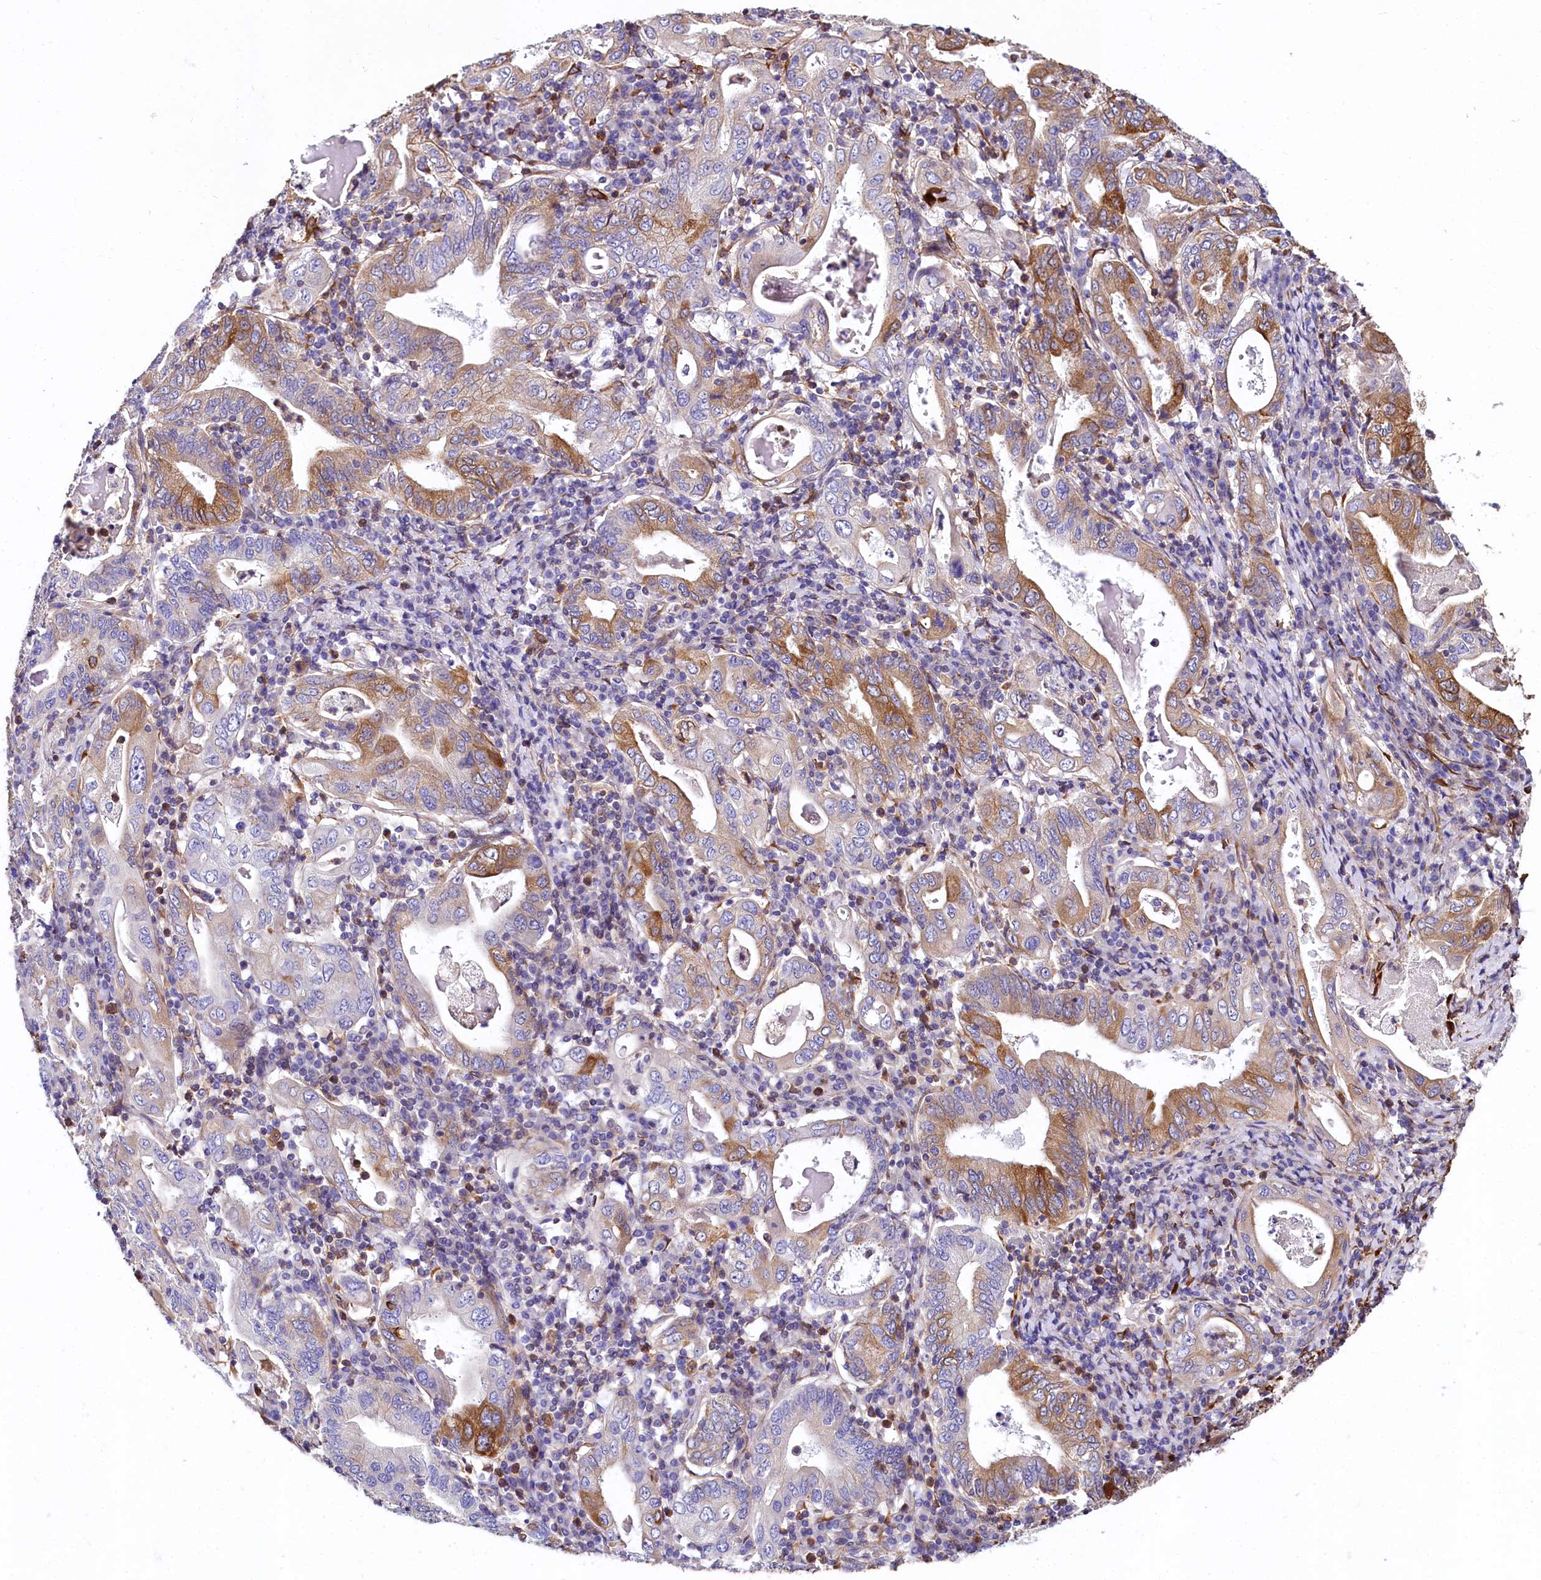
{"staining": {"intensity": "moderate", "quantity": "<25%", "location": "cytoplasmic/membranous"}, "tissue": "stomach cancer", "cell_type": "Tumor cells", "image_type": "cancer", "snomed": [{"axis": "morphology", "description": "Normal tissue, NOS"}, {"axis": "morphology", "description": "Adenocarcinoma, NOS"}, {"axis": "topography", "description": "Esophagus"}, {"axis": "topography", "description": "Stomach, upper"}, {"axis": "topography", "description": "Peripheral nerve tissue"}], "caption": "High-power microscopy captured an immunohistochemistry image of adenocarcinoma (stomach), revealing moderate cytoplasmic/membranous staining in approximately <25% of tumor cells. (Brightfield microscopy of DAB IHC at high magnification).", "gene": "FCHSD2", "patient": {"sex": "male", "age": 62}}